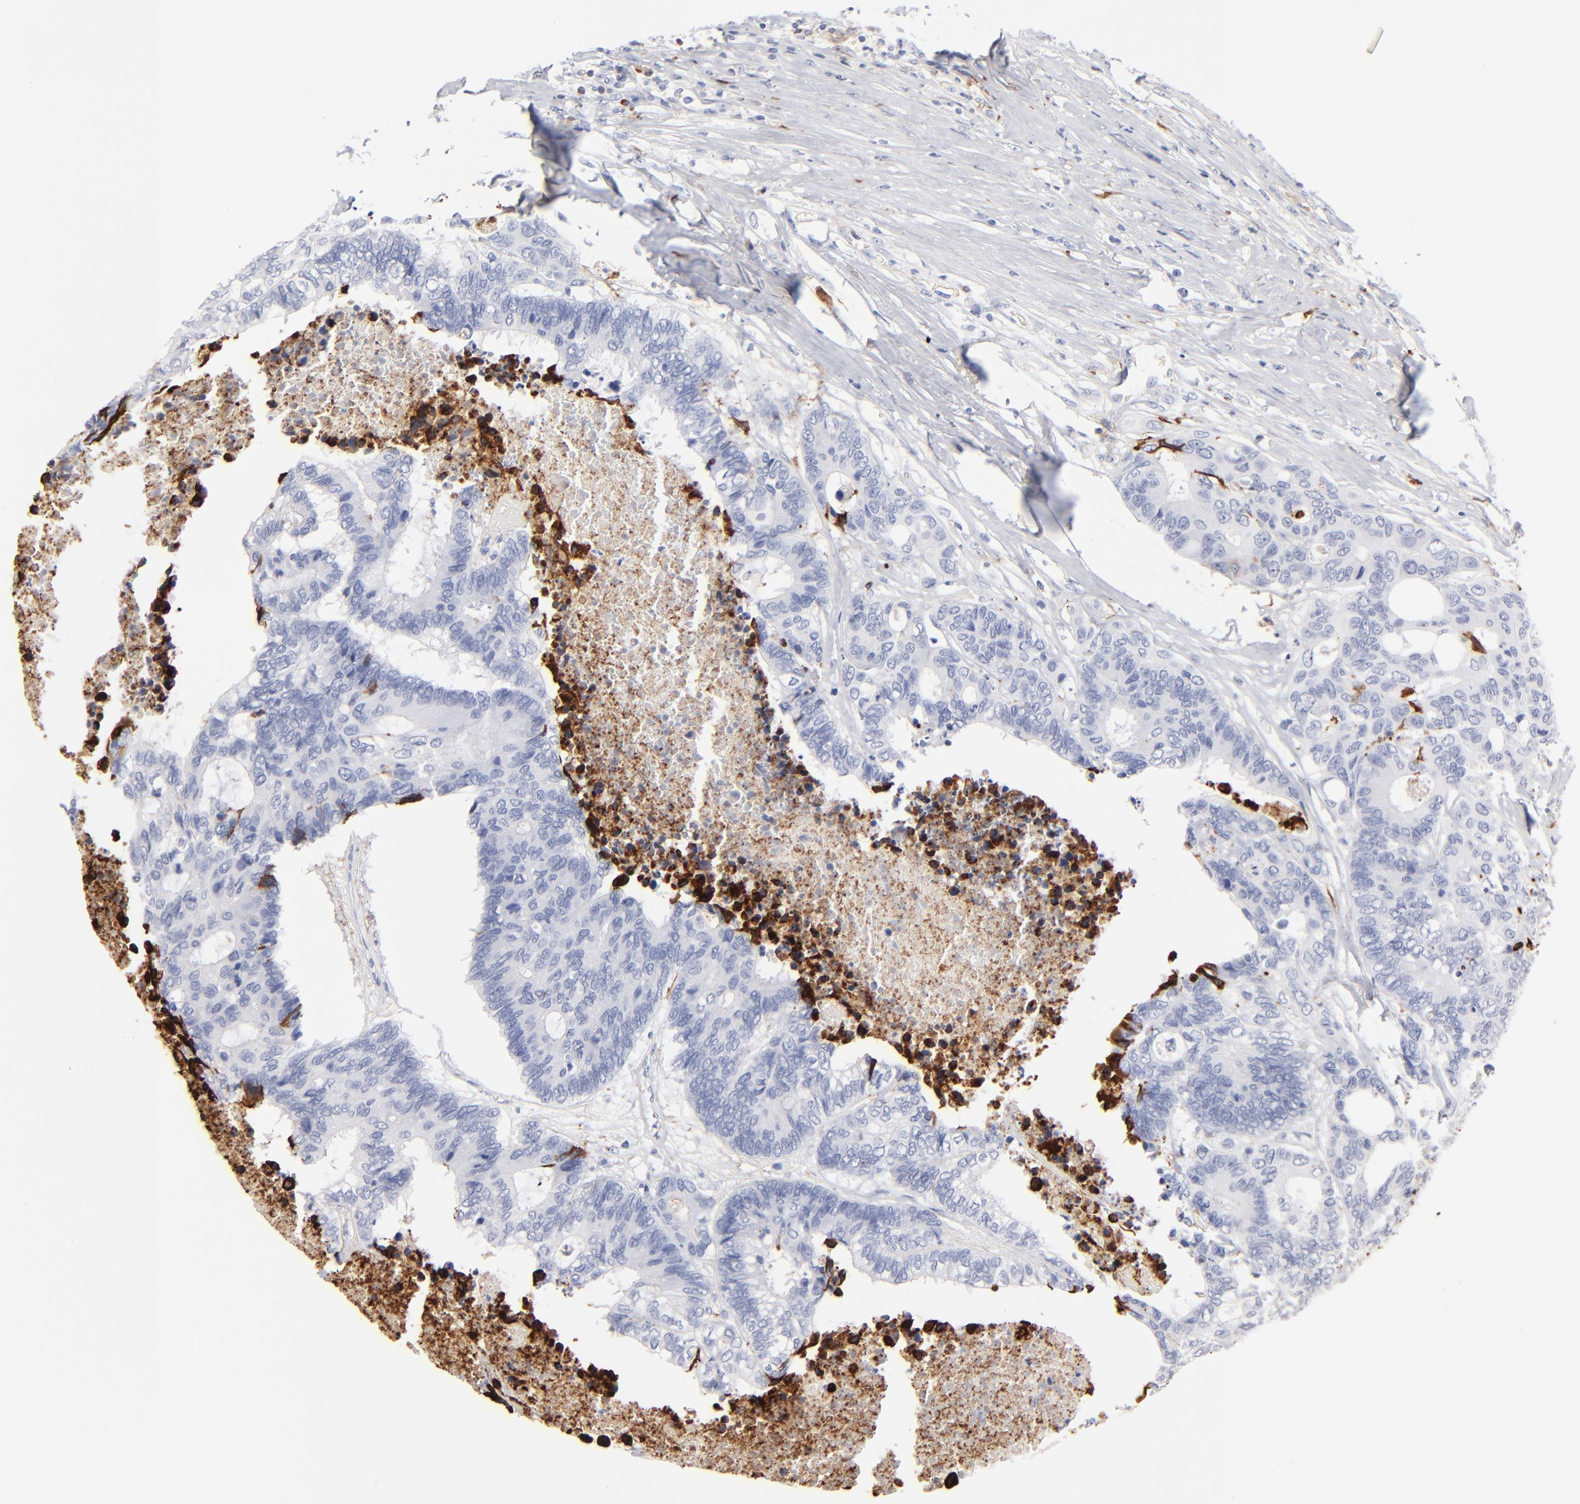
{"staining": {"intensity": "negative", "quantity": "none", "location": "none"}, "tissue": "colorectal cancer", "cell_type": "Tumor cells", "image_type": "cancer", "snomed": [{"axis": "morphology", "description": "Adenocarcinoma, NOS"}, {"axis": "topography", "description": "Rectum"}], "caption": "Tumor cells show no significant protein positivity in colorectal cancer.", "gene": "APOH", "patient": {"sex": "male", "age": 55}}